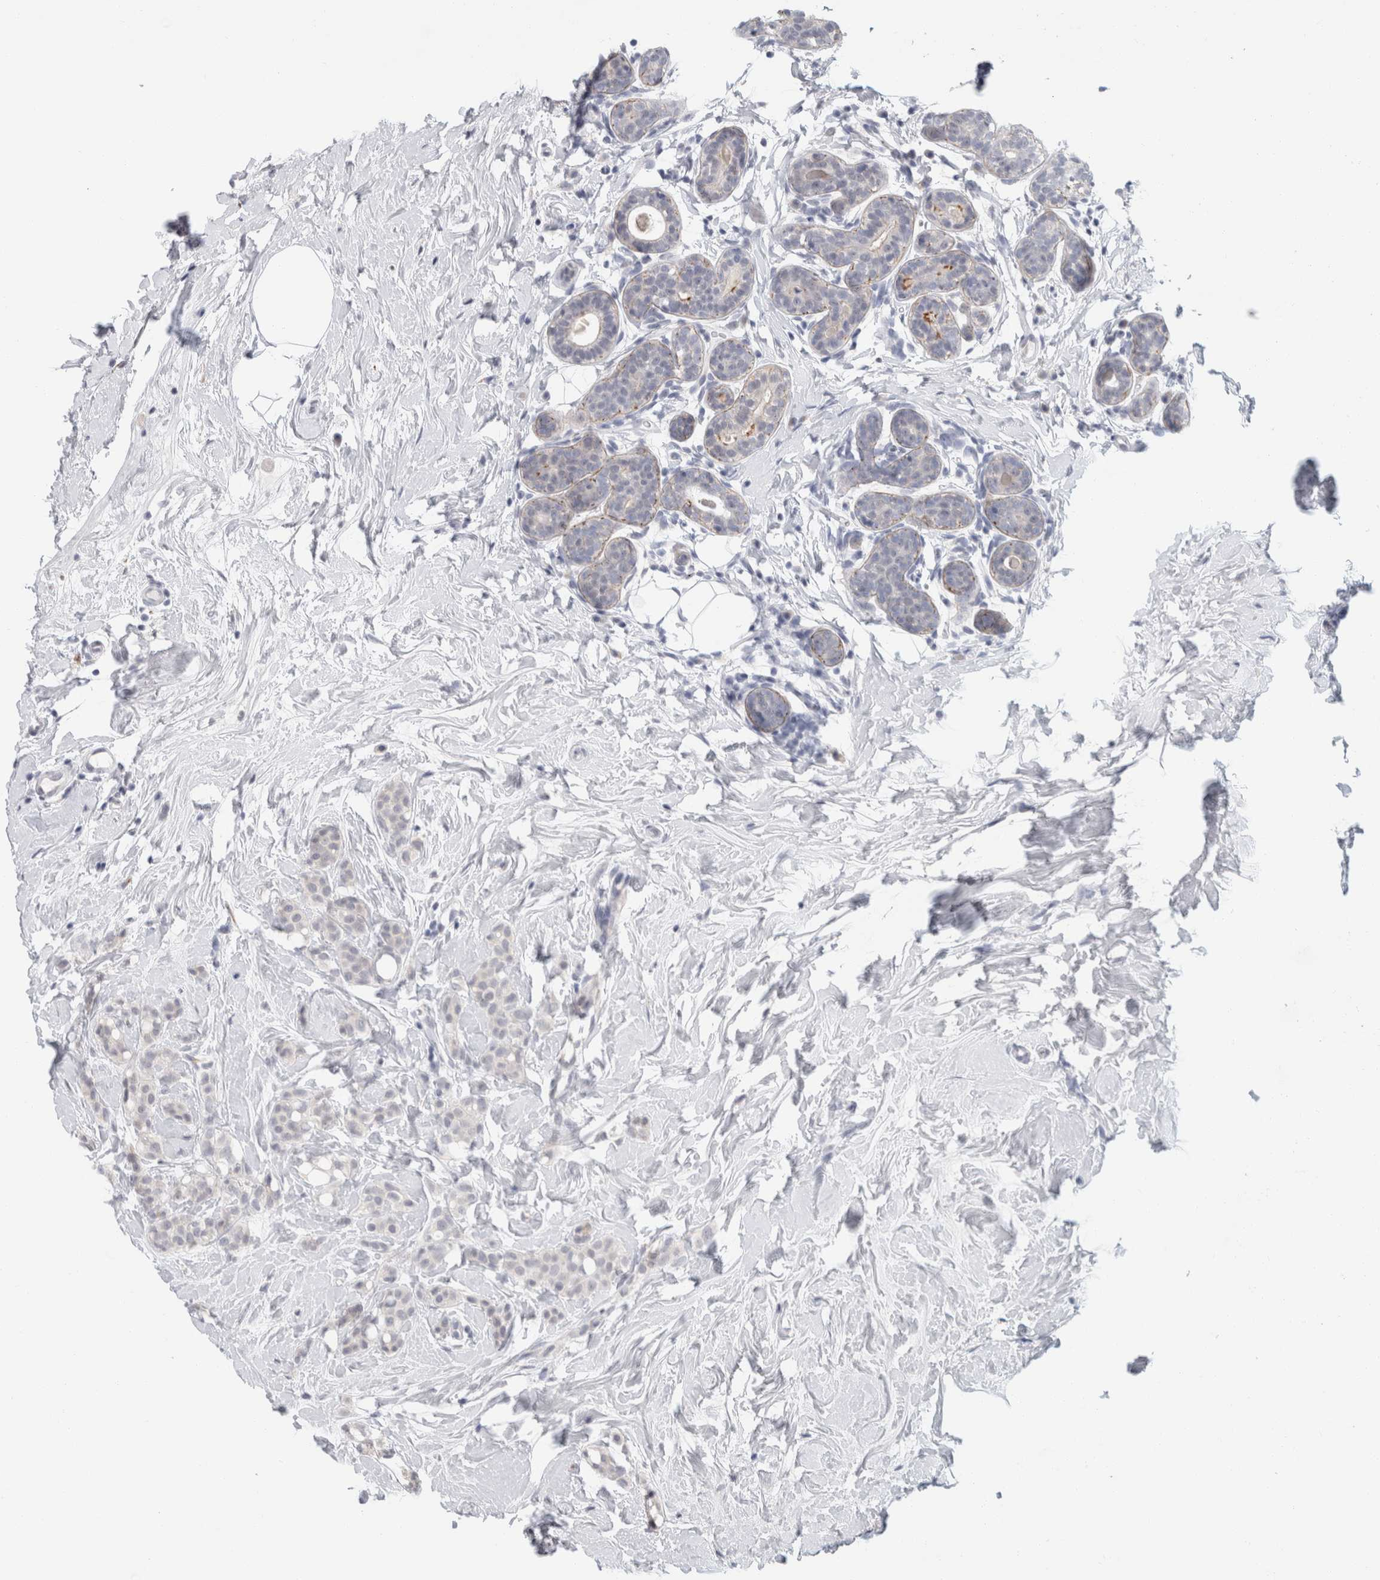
{"staining": {"intensity": "negative", "quantity": "none", "location": "none"}, "tissue": "breast cancer", "cell_type": "Tumor cells", "image_type": "cancer", "snomed": [{"axis": "morphology", "description": "Lobular carcinoma, in situ"}, {"axis": "morphology", "description": "Lobular carcinoma"}, {"axis": "topography", "description": "Breast"}], "caption": "The micrograph displays no significant expression in tumor cells of breast lobular carcinoma in situ. (DAB IHC, high magnification).", "gene": "NIPA1", "patient": {"sex": "female", "age": 41}}